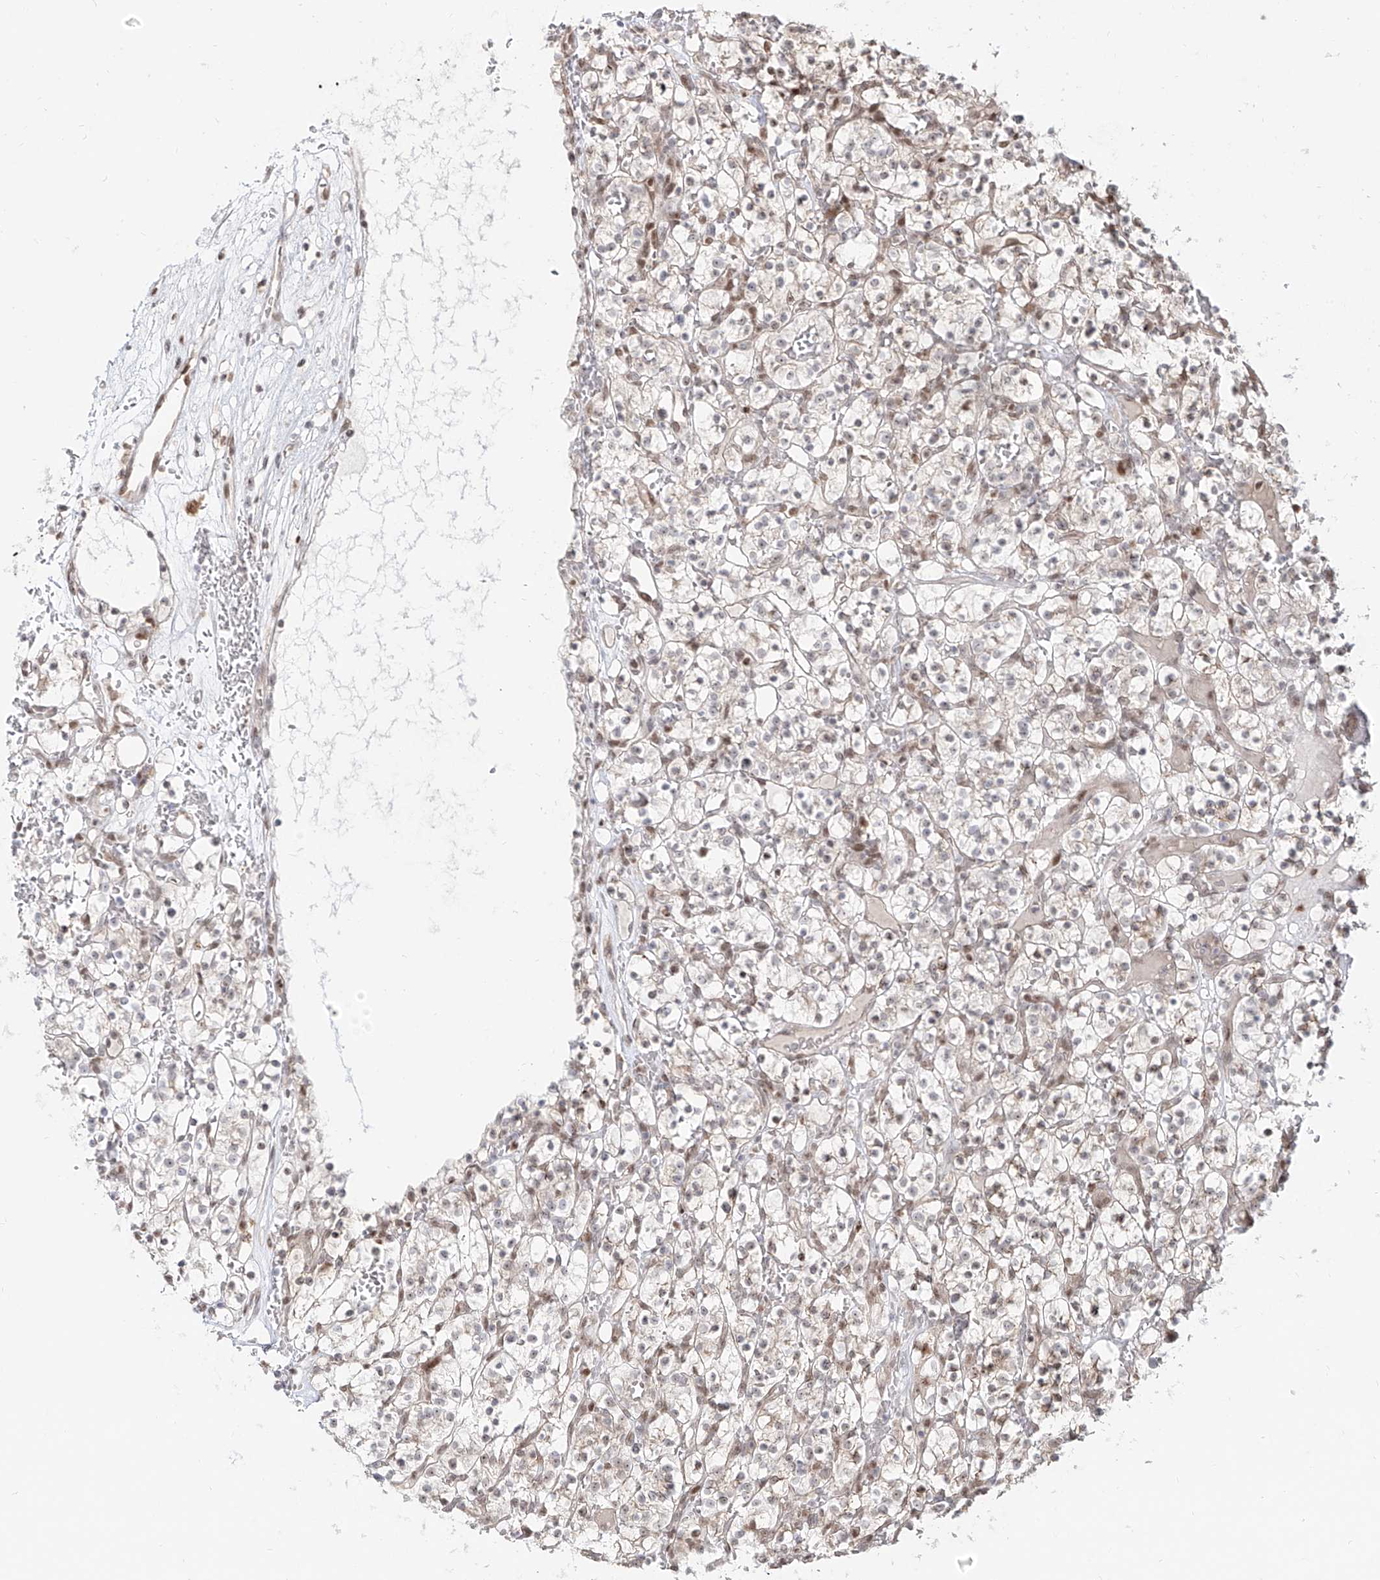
{"staining": {"intensity": "weak", "quantity": "<25%", "location": "nuclear"}, "tissue": "renal cancer", "cell_type": "Tumor cells", "image_type": "cancer", "snomed": [{"axis": "morphology", "description": "Adenocarcinoma, NOS"}, {"axis": "topography", "description": "Kidney"}], "caption": "The image exhibits no staining of tumor cells in renal cancer.", "gene": "ZNF710", "patient": {"sex": "female", "age": 57}}